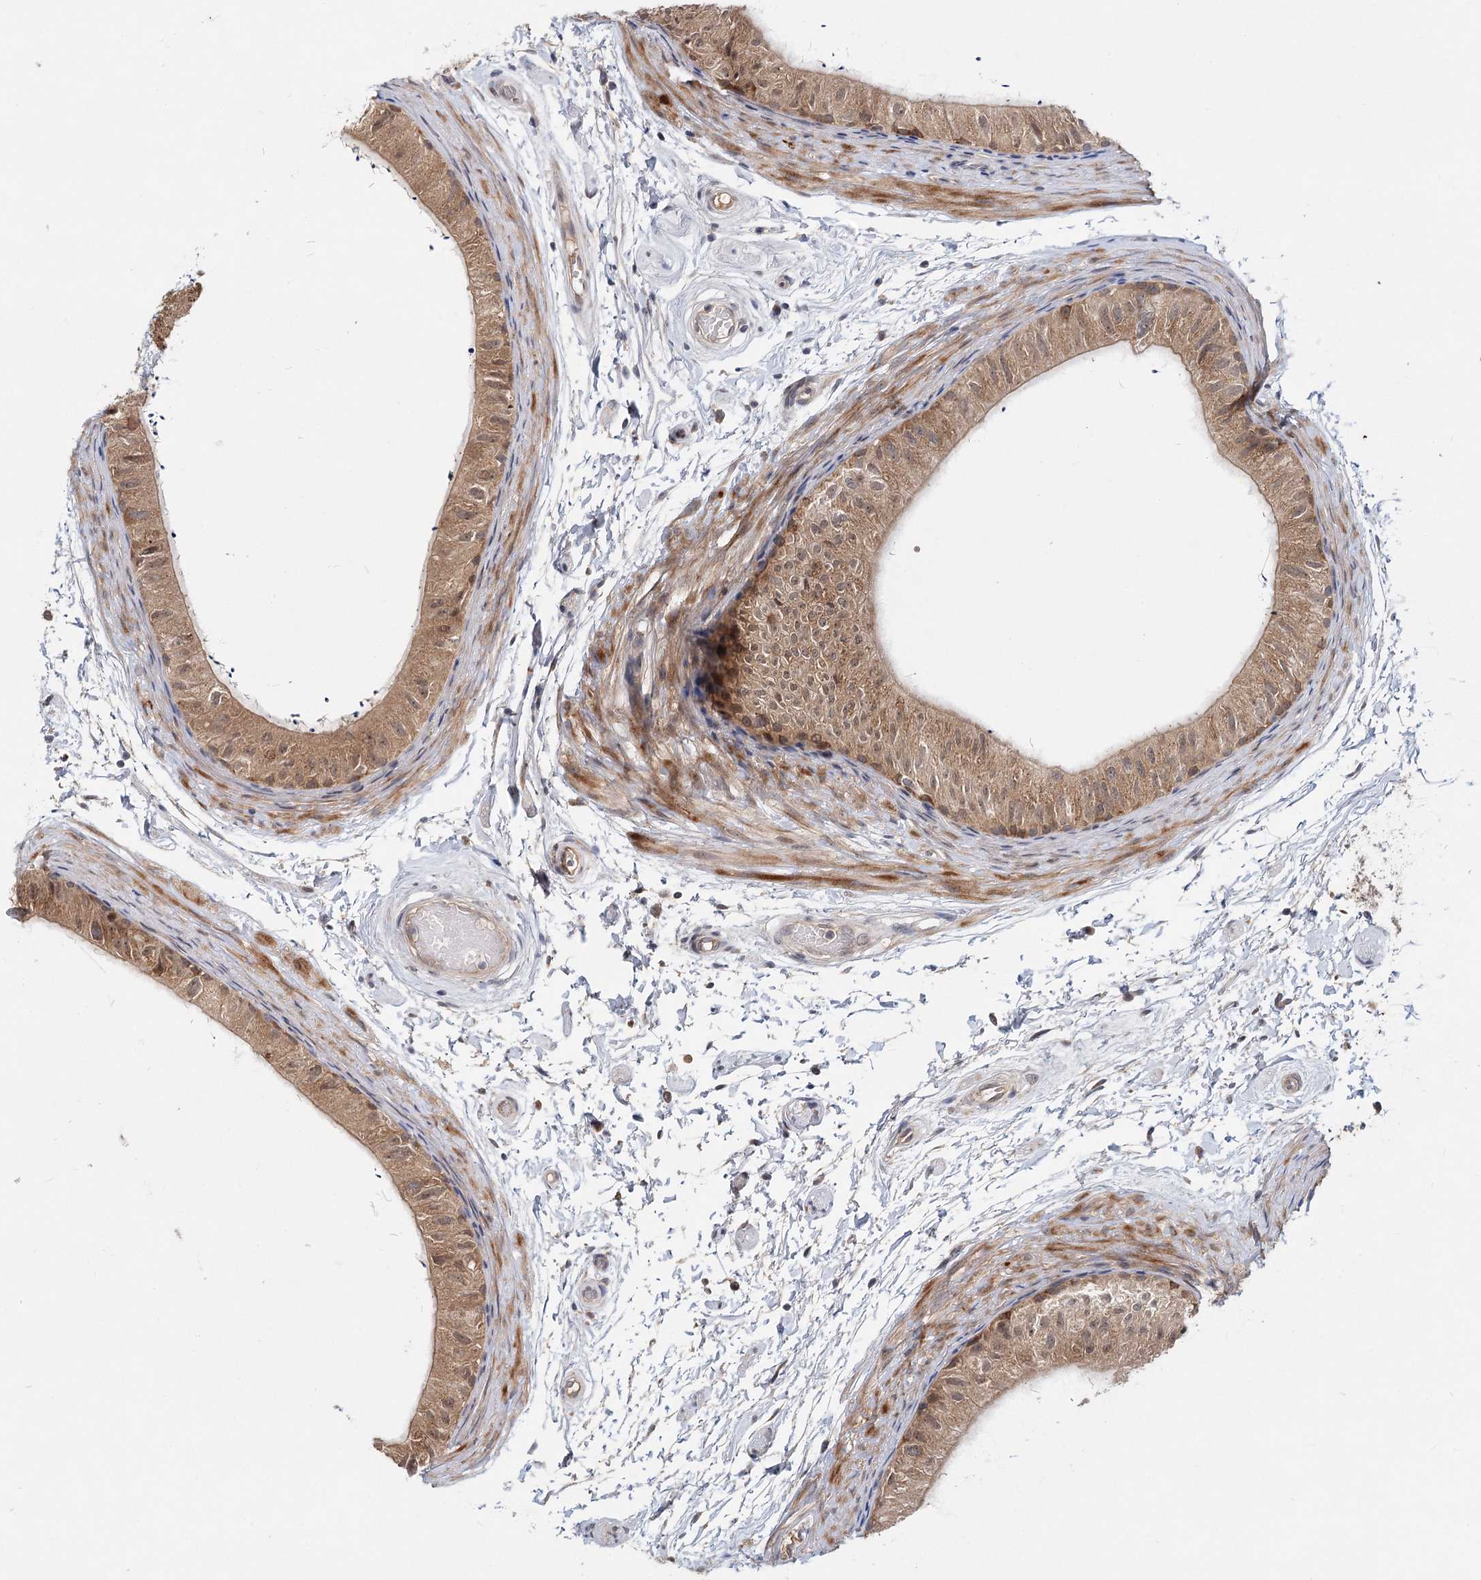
{"staining": {"intensity": "moderate", "quantity": ">75%", "location": "cytoplasmic/membranous"}, "tissue": "epididymis", "cell_type": "Glandular cells", "image_type": "normal", "snomed": [{"axis": "morphology", "description": "Normal tissue, NOS"}, {"axis": "topography", "description": "Epididymis"}], "caption": "A photomicrograph showing moderate cytoplasmic/membranous staining in approximately >75% of glandular cells in normal epididymis, as visualized by brown immunohistochemical staining.", "gene": "AP3B1", "patient": {"sex": "male", "age": 50}}